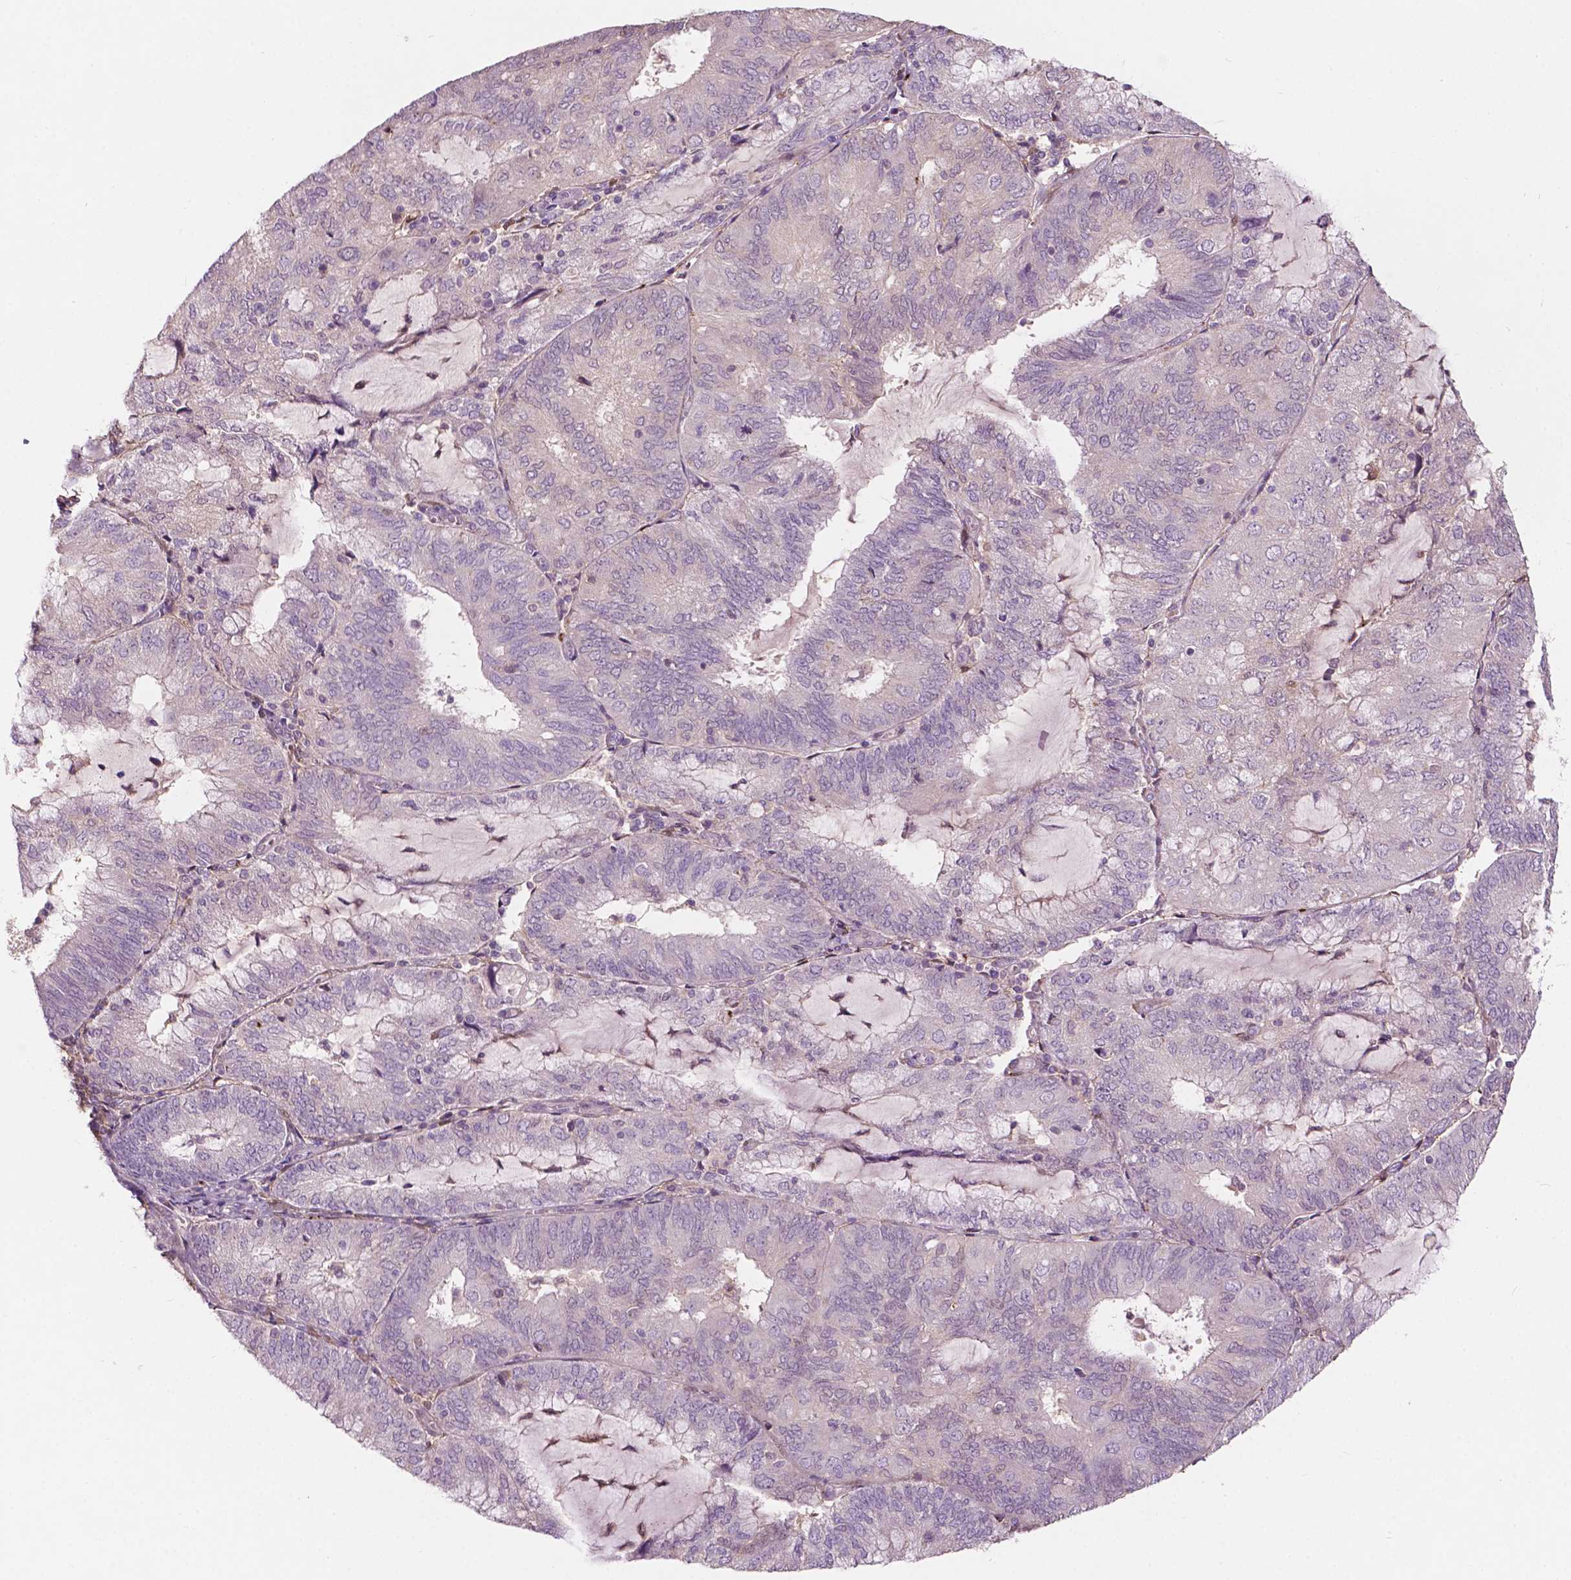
{"staining": {"intensity": "negative", "quantity": "none", "location": "none"}, "tissue": "endometrial cancer", "cell_type": "Tumor cells", "image_type": "cancer", "snomed": [{"axis": "morphology", "description": "Adenocarcinoma, NOS"}, {"axis": "topography", "description": "Endometrium"}], "caption": "Photomicrograph shows no protein staining in tumor cells of endometrial adenocarcinoma tissue.", "gene": "GPR37", "patient": {"sex": "female", "age": 81}}